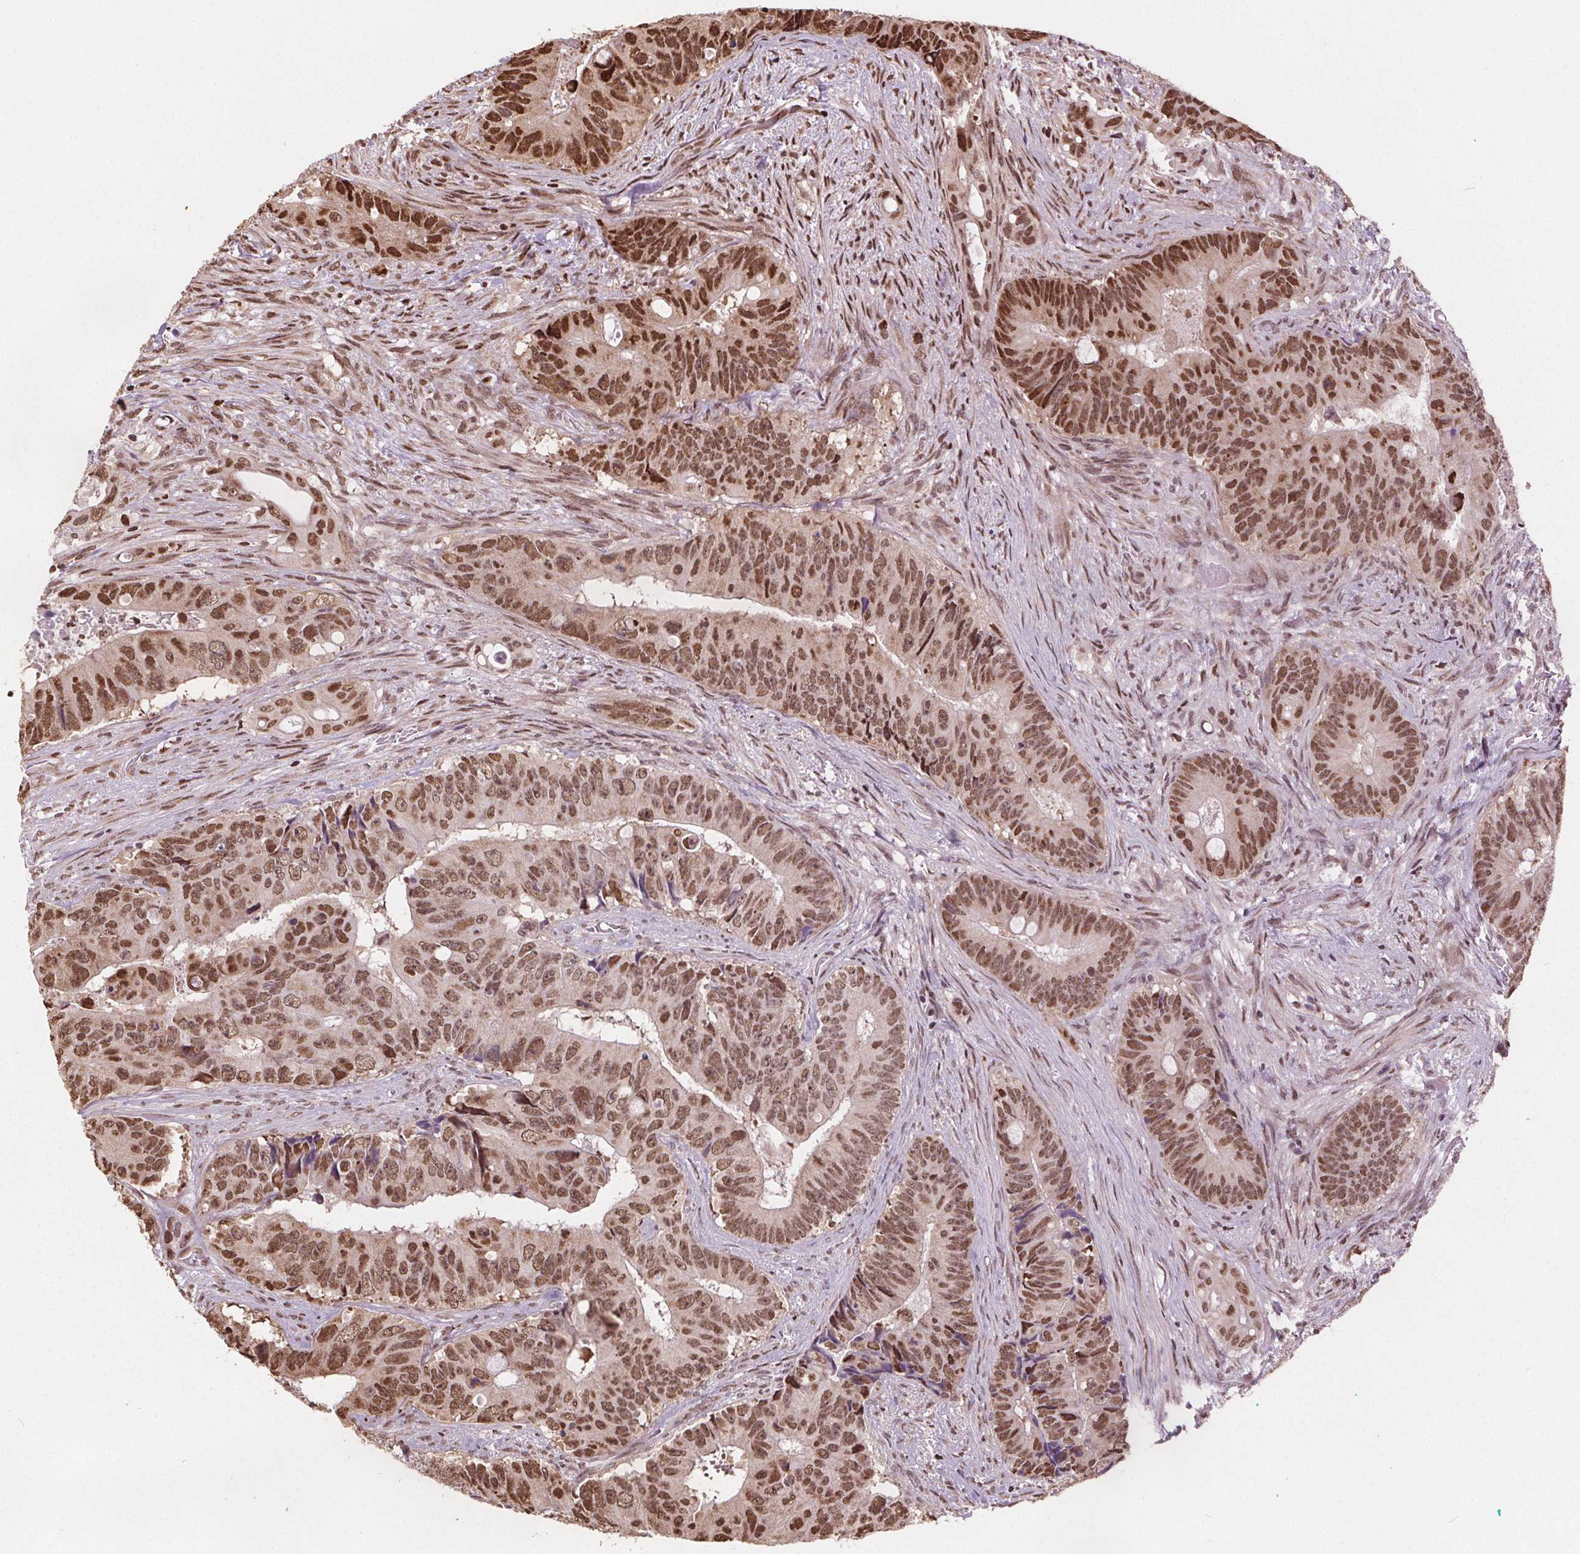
{"staining": {"intensity": "moderate", "quantity": ">75%", "location": "nuclear"}, "tissue": "colorectal cancer", "cell_type": "Tumor cells", "image_type": "cancer", "snomed": [{"axis": "morphology", "description": "Adenocarcinoma, NOS"}, {"axis": "topography", "description": "Rectum"}], "caption": "Immunohistochemistry (IHC) of colorectal adenocarcinoma demonstrates medium levels of moderate nuclear positivity in about >75% of tumor cells.", "gene": "ISLR2", "patient": {"sex": "male", "age": 78}}